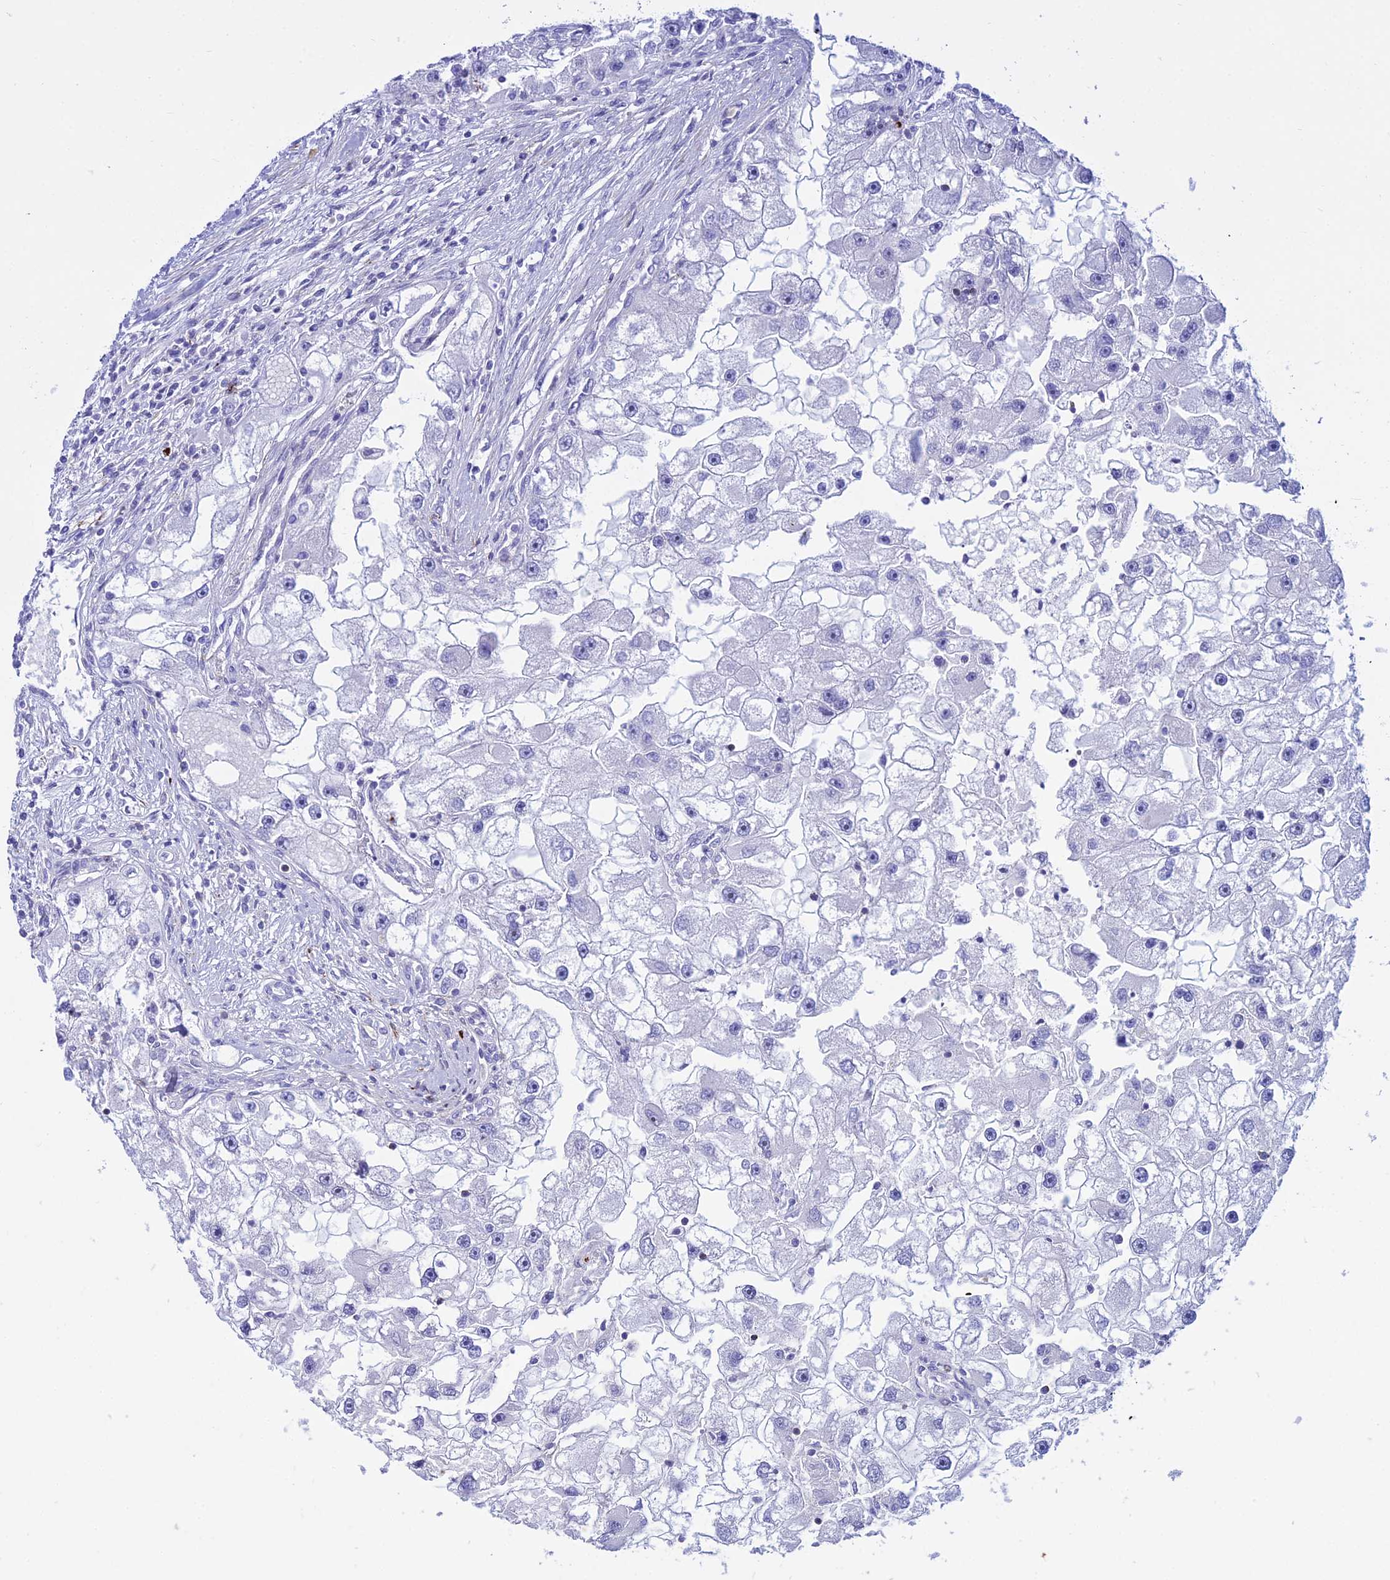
{"staining": {"intensity": "negative", "quantity": "none", "location": "none"}, "tissue": "renal cancer", "cell_type": "Tumor cells", "image_type": "cancer", "snomed": [{"axis": "morphology", "description": "Adenocarcinoma, NOS"}, {"axis": "topography", "description": "Kidney"}], "caption": "DAB immunohistochemical staining of renal cancer displays no significant positivity in tumor cells. (IHC, brightfield microscopy, high magnification).", "gene": "DLX1", "patient": {"sex": "male", "age": 63}}